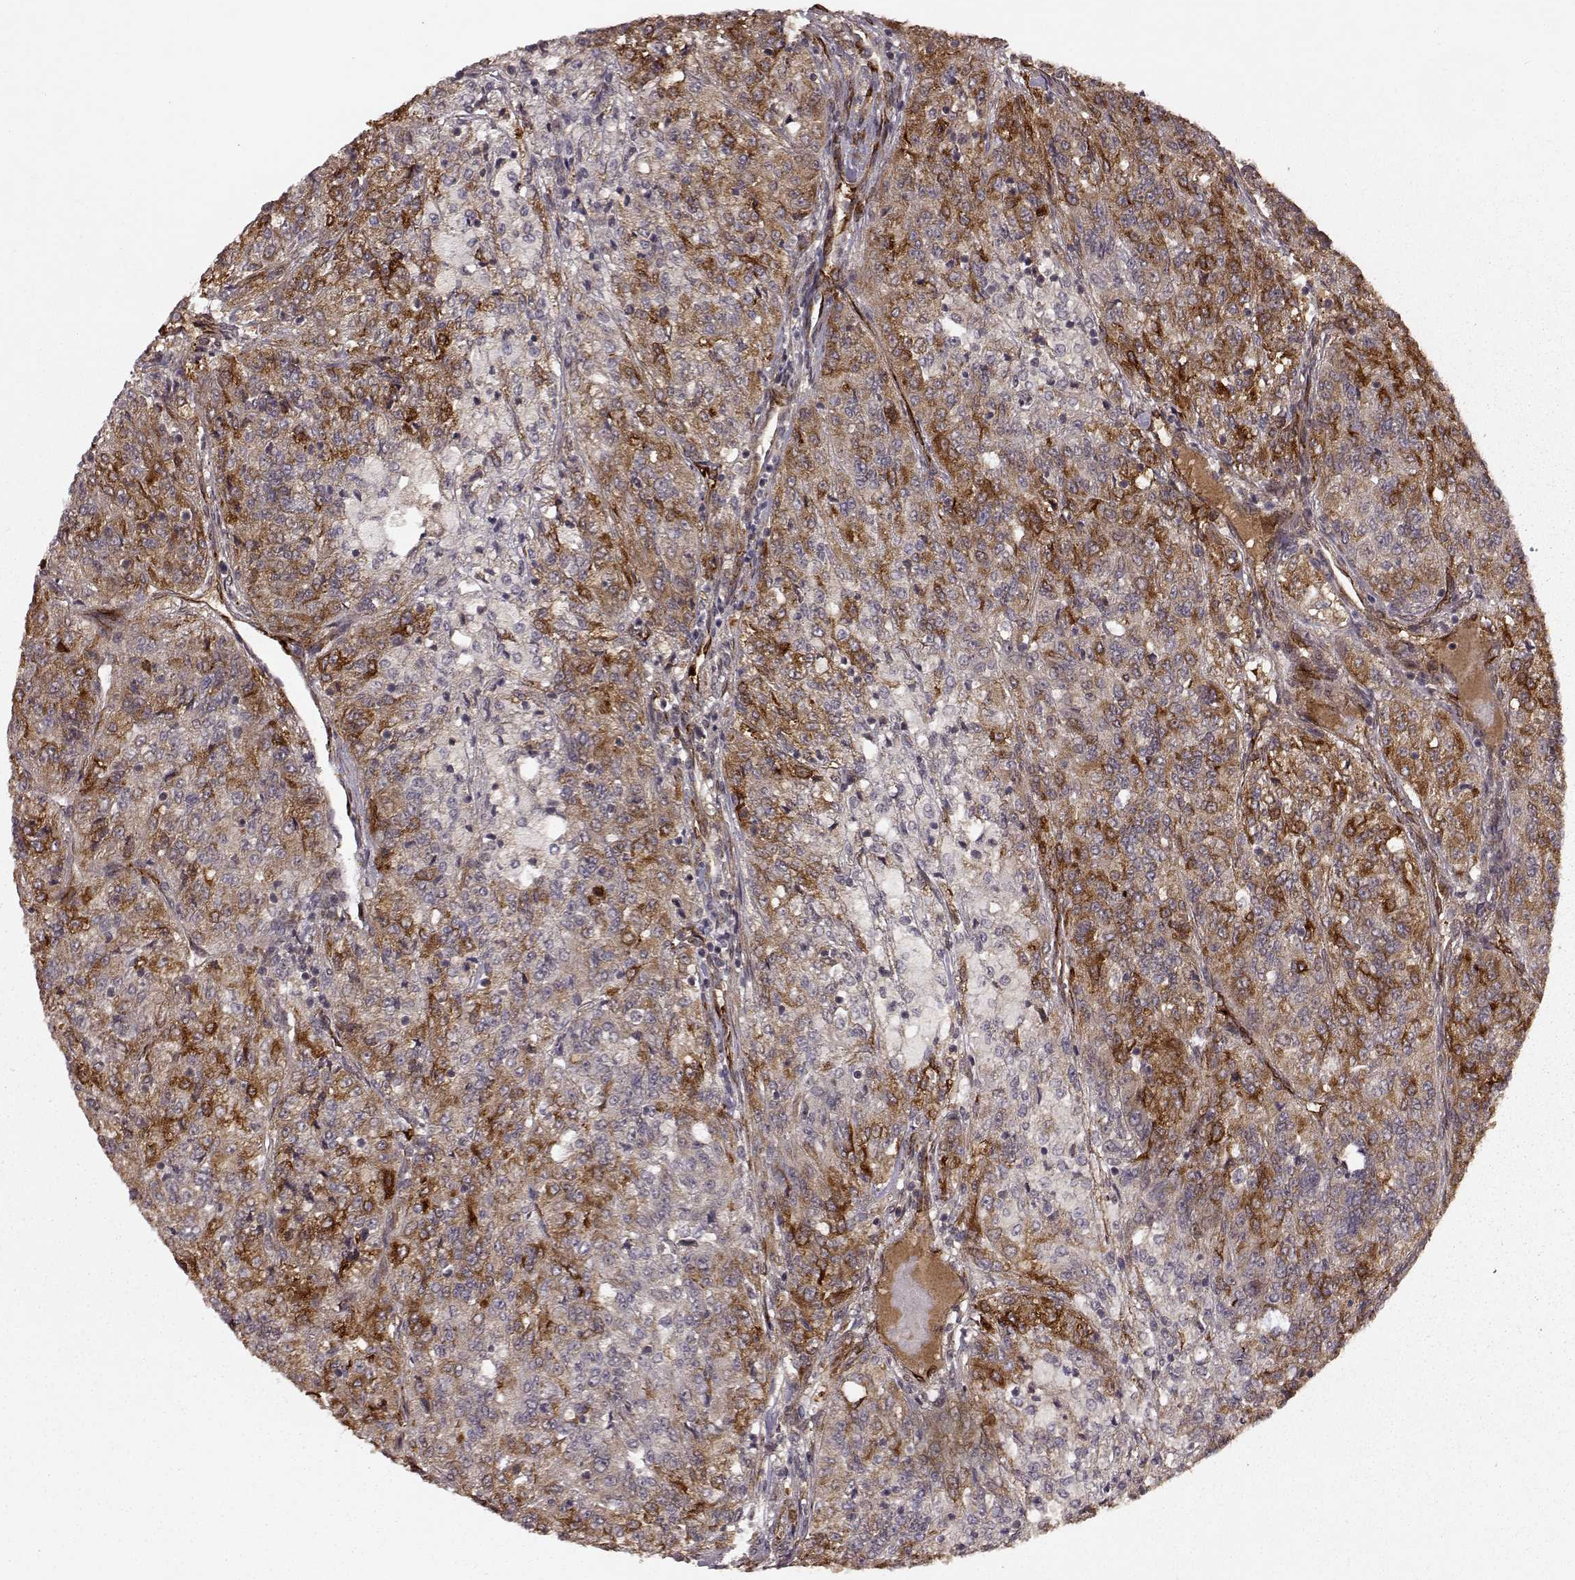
{"staining": {"intensity": "strong", "quantity": "25%-75%", "location": "cytoplasmic/membranous"}, "tissue": "renal cancer", "cell_type": "Tumor cells", "image_type": "cancer", "snomed": [{"axis": "morphology", "description": "Adenocarcinoma, NOS"}, {"axis": "topography", "description": "Kidney"}], "caption": "Brown immunohistochemical staining in human renal cancer (adenocarcinoma) demonstrates strong cytoplasmic/membranous staining in about 25%-75% of tumor cells.", "gene": "FSTL1", "patient": {"sex": "female", "age": 63}}